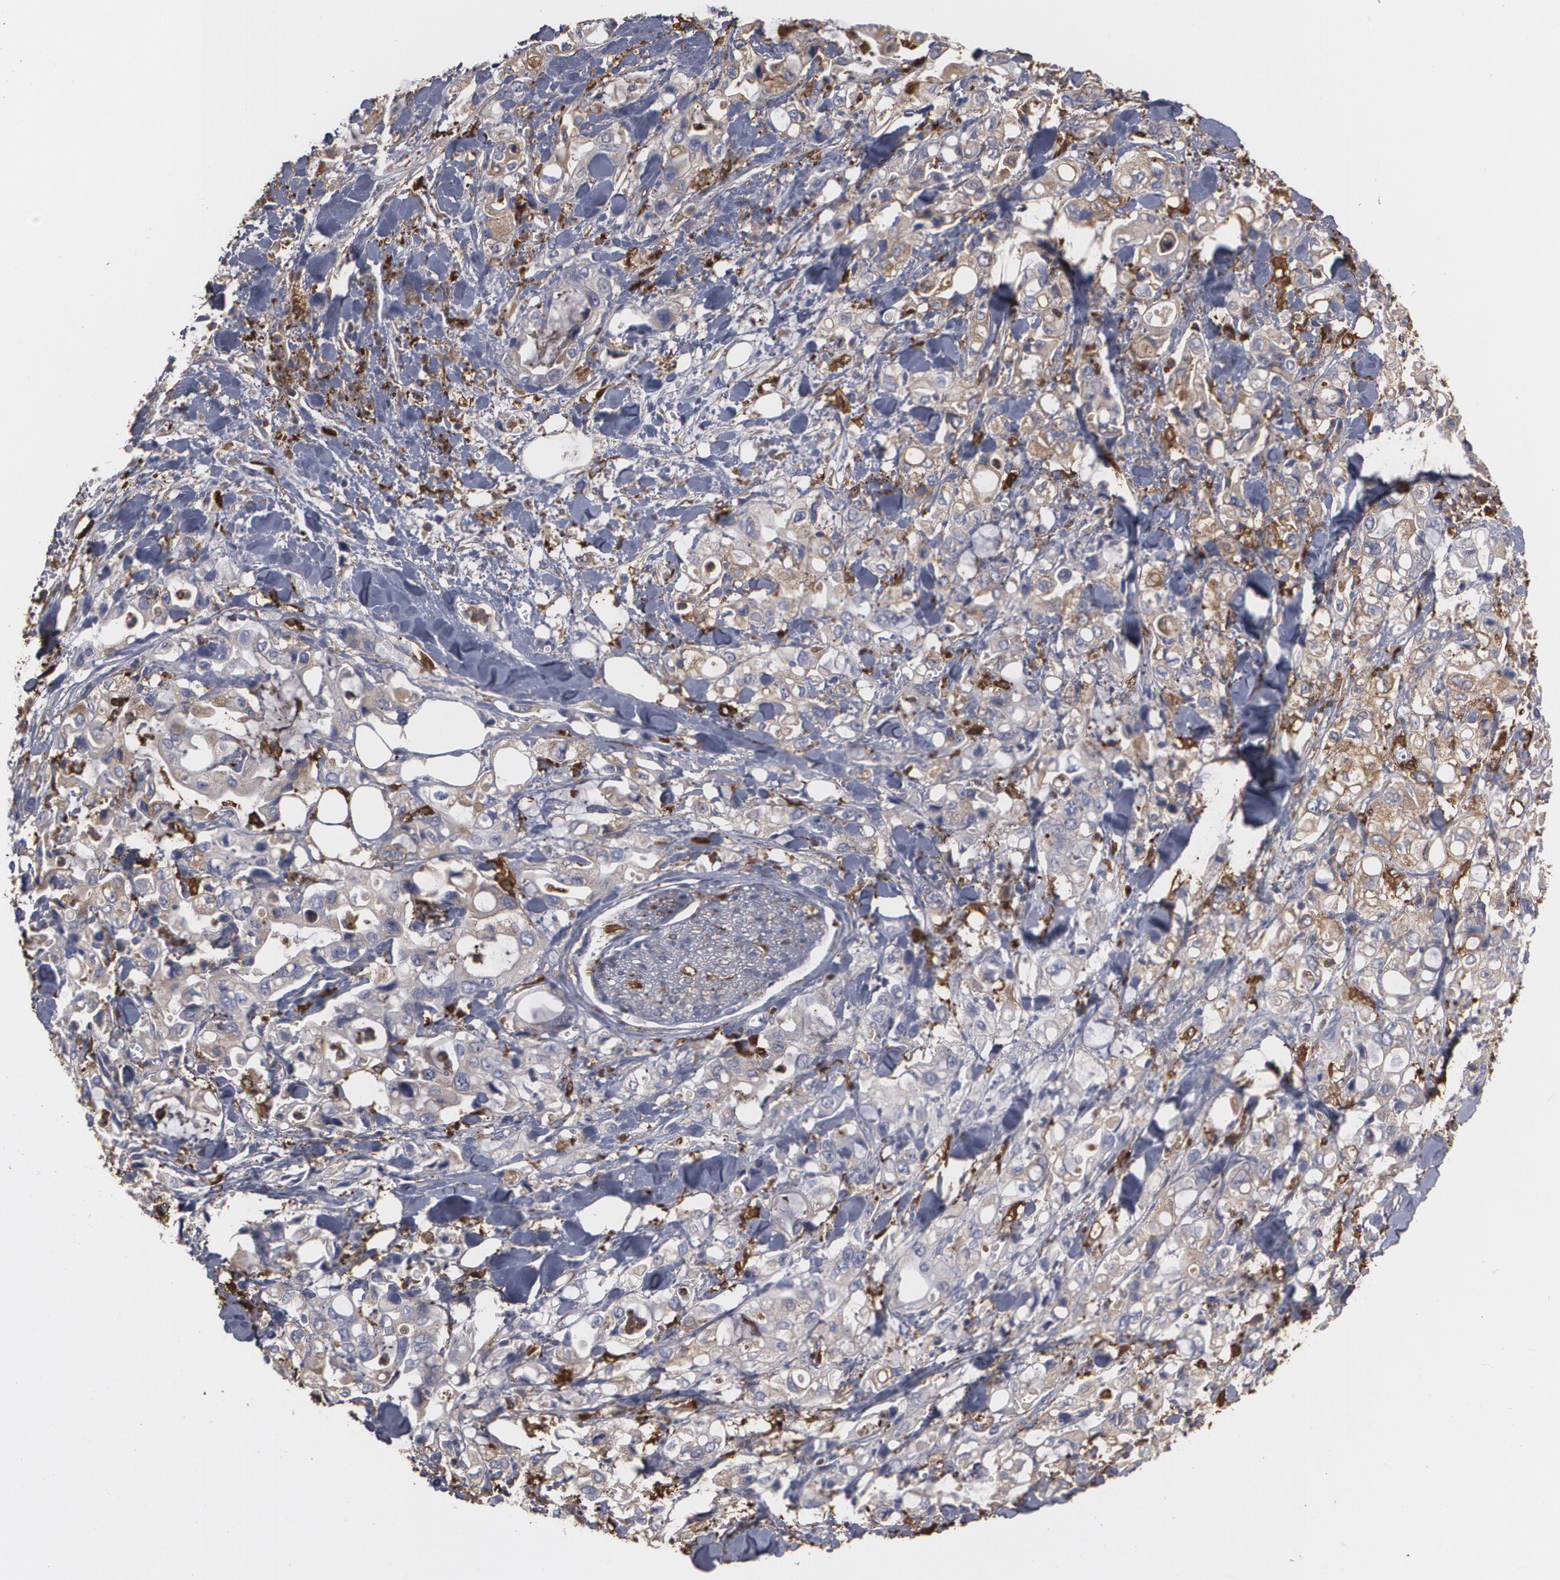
{"staining": {"intensity": "weak", "quantity": "25%-75%", "location": "cytoplasmic/membranous"}, "tissue": "pancreatic cancer", "cell_type": "Tumor cells", "image_type": "cancer", "snomed": [{"axis": "morphology", "description": "Adenocarcinoma, NOS"}, {"axis": "topography", "description": "Pancreas"}], "caption": "Adenocarcinoma (pancreatic) stained with a protein marker exhibits weak staining in tumor cells.", "gene": "ODC1", "patient": {"sex": "male", "age": 70}}